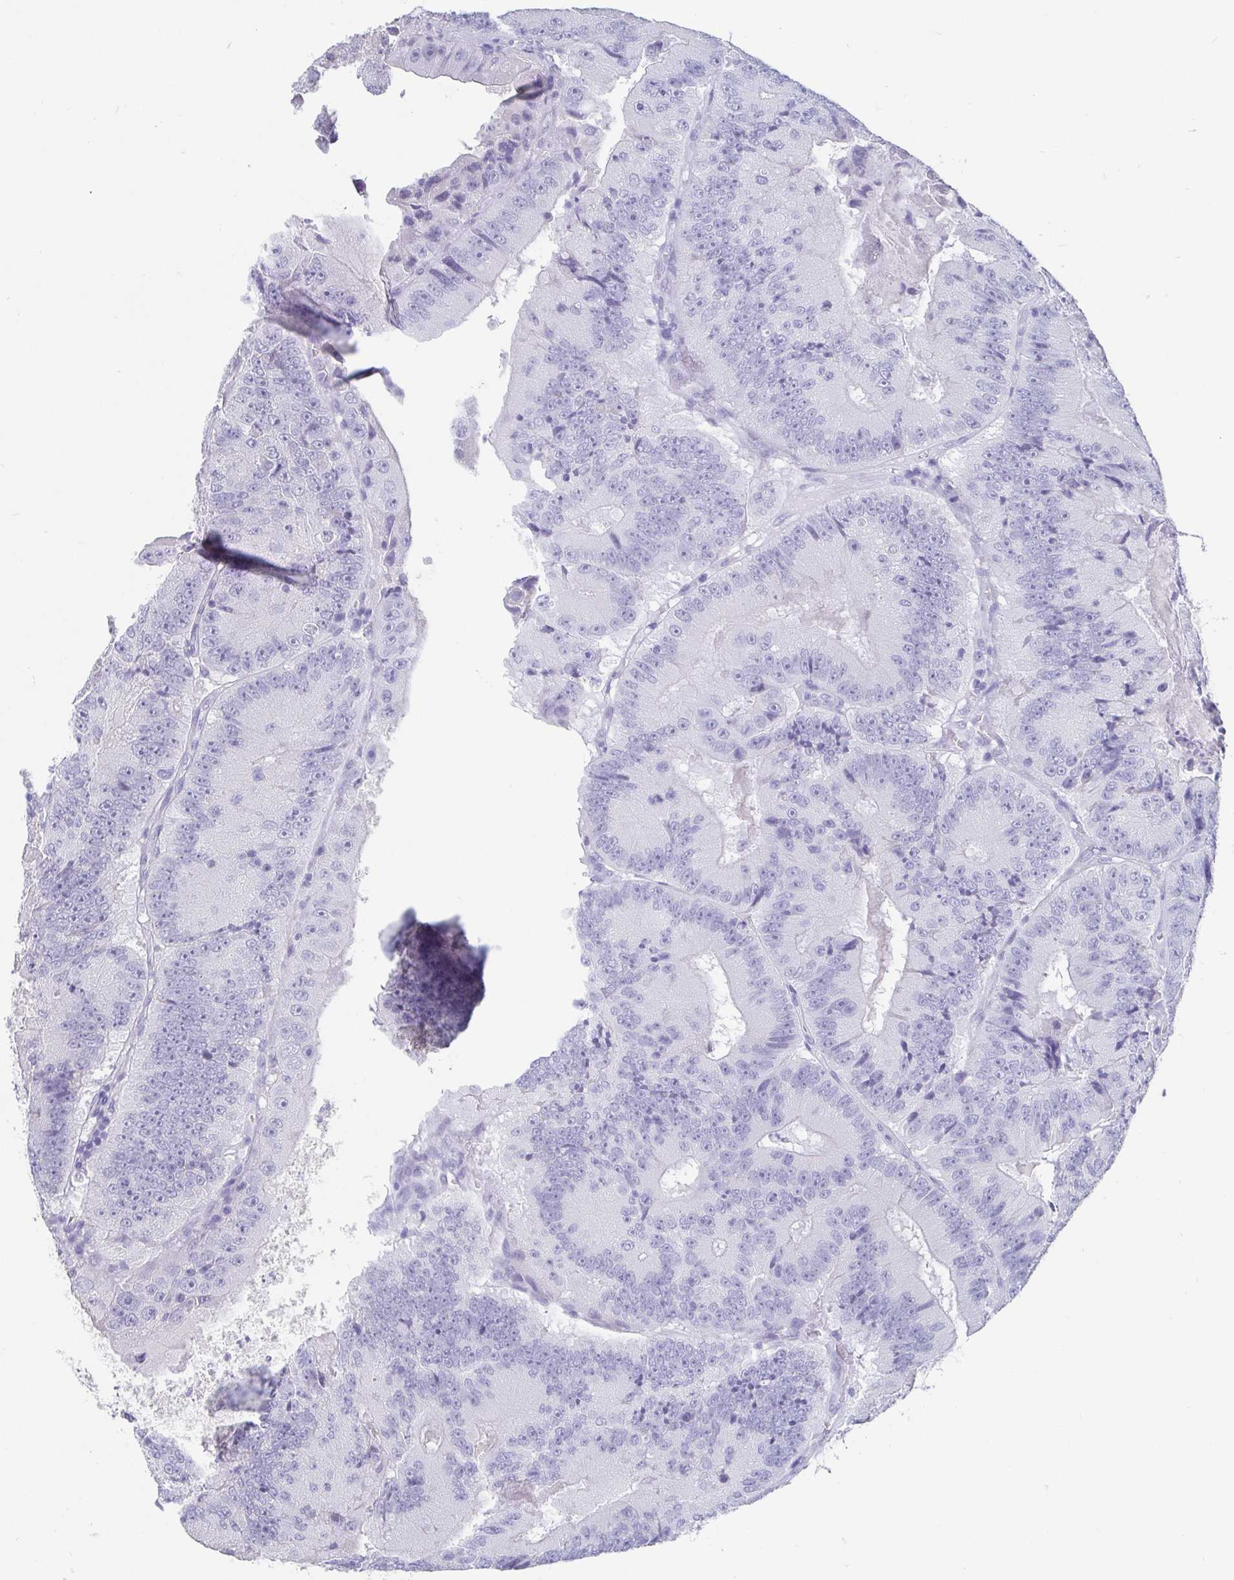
{"staining": {"intensity": "negative", "quantity": "none", "location": "none"}, "tissue": "colorectal cancer", "cell_type": "Tumor cells", "image_type": "cancer", "snomed": [{"axis": "morphology", "description": "Adenocarcinoma, NOS"}, {"axis": "topography", "description": "Colon"}], "caption": "Tumor cells are negative for protein expression in human colorectal cancer. (DAB (3,3'-diaminobenzidine) IHC, high magnification).", "gene": "SCGN", "patient": {"sex": "female", "age": 86}}